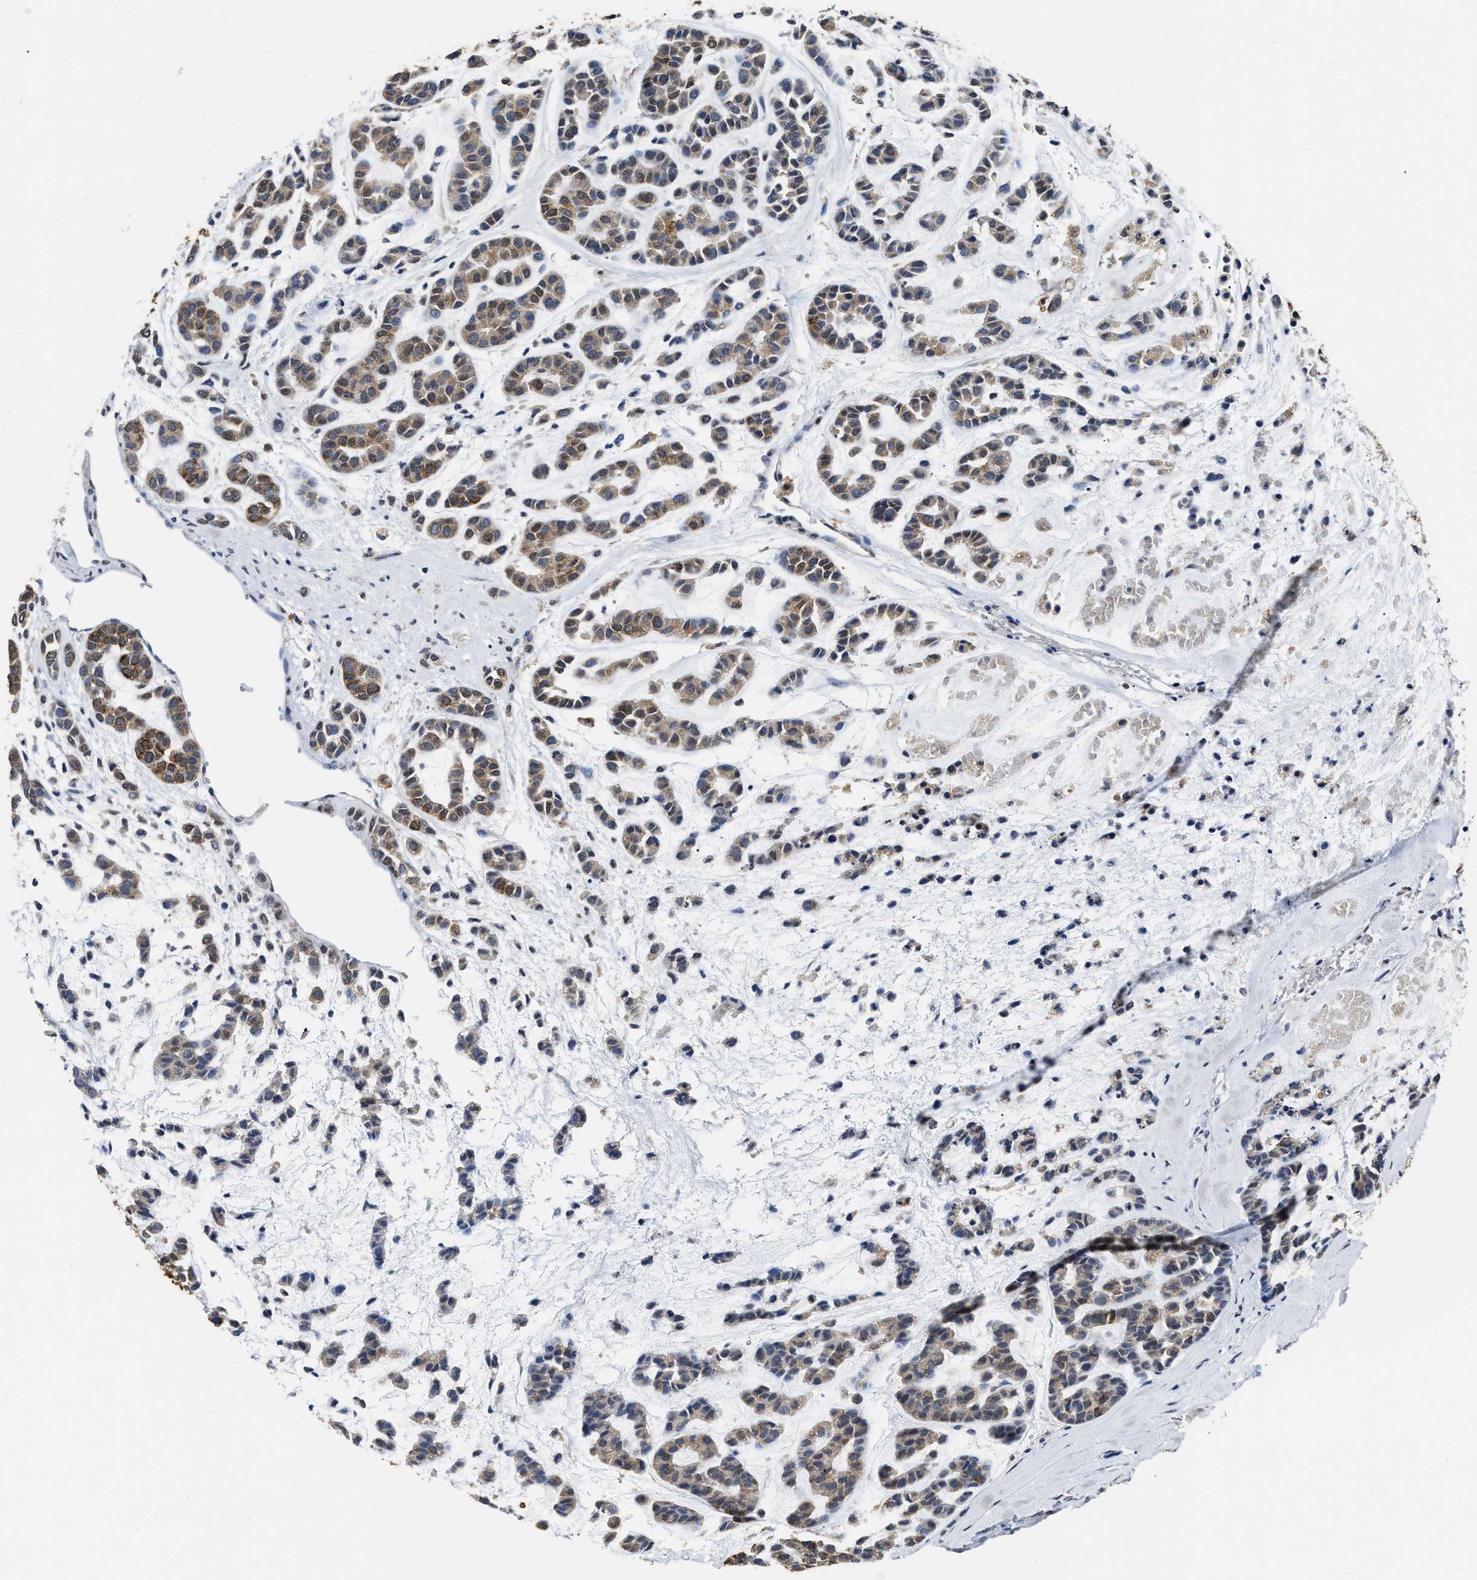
{"staining": {"intensity": "moderate", "quantity": ">75%", "location": "cytoplasmic/membranous"}, "tissue": "head and neck cancer", "cell_type": "Tumor cells", "image_type": "cancer", "snomed": [{"axis": "morphology", "description": "Adenocarcinoma, NOS"}, {"axis": "morphology", "description": "Adenoma, NOS"}, {"axis": "topography", "description": "Head-Neck"}], "caption": "High-magnification brightfield microscopy of adenocarcinoma (head and neck) stained with DAB (brown) and counterstained with hematoxylin (blue). tumor cells exhibit moderate cytoplasmic/membranous staining is identified in approximately>75% of cells.", "gene": "CTNNA1", "patient": {"sex": "female", "age": 55}}